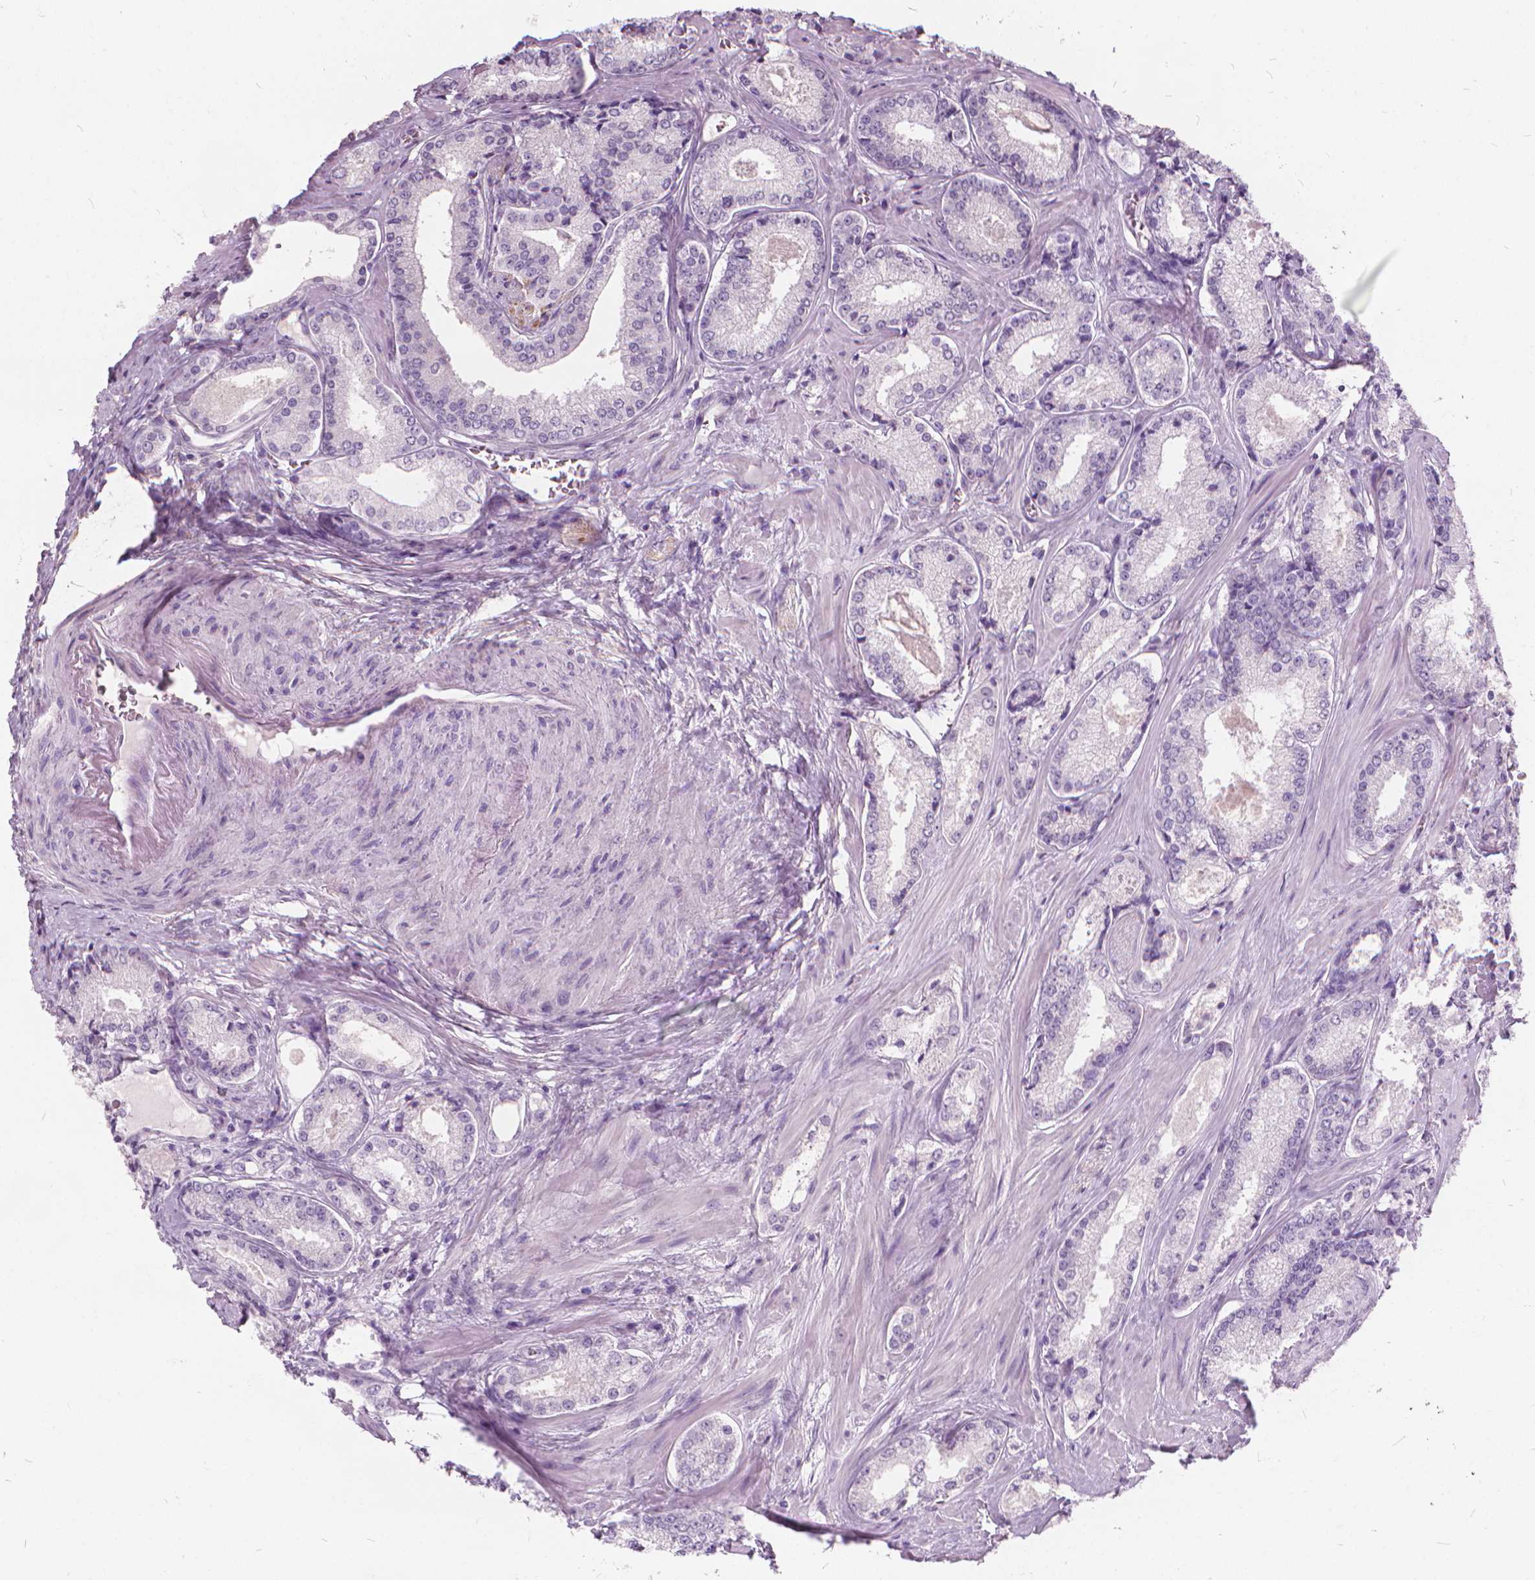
{"staining": {"intensity": "negative", "quantity": "none", "location": "none"}, "tissue": "prostate cancer", "cell_type": "Tumor cells", "image_type": "cancer", "snomed": [{"axis": "morphology", "description": "Adenocarcinoma, Low grade"}, {"axis": "topography", "description": "Prostate"}], "caption": "DAB (3,3'-diaminobenzidine) immunohistochemical staining of prostate low-grade adenocarcinoma displays no significant staining in tumor cells.", "gene": "DNM1", "patient": {"sex": "male", "age": 56}}